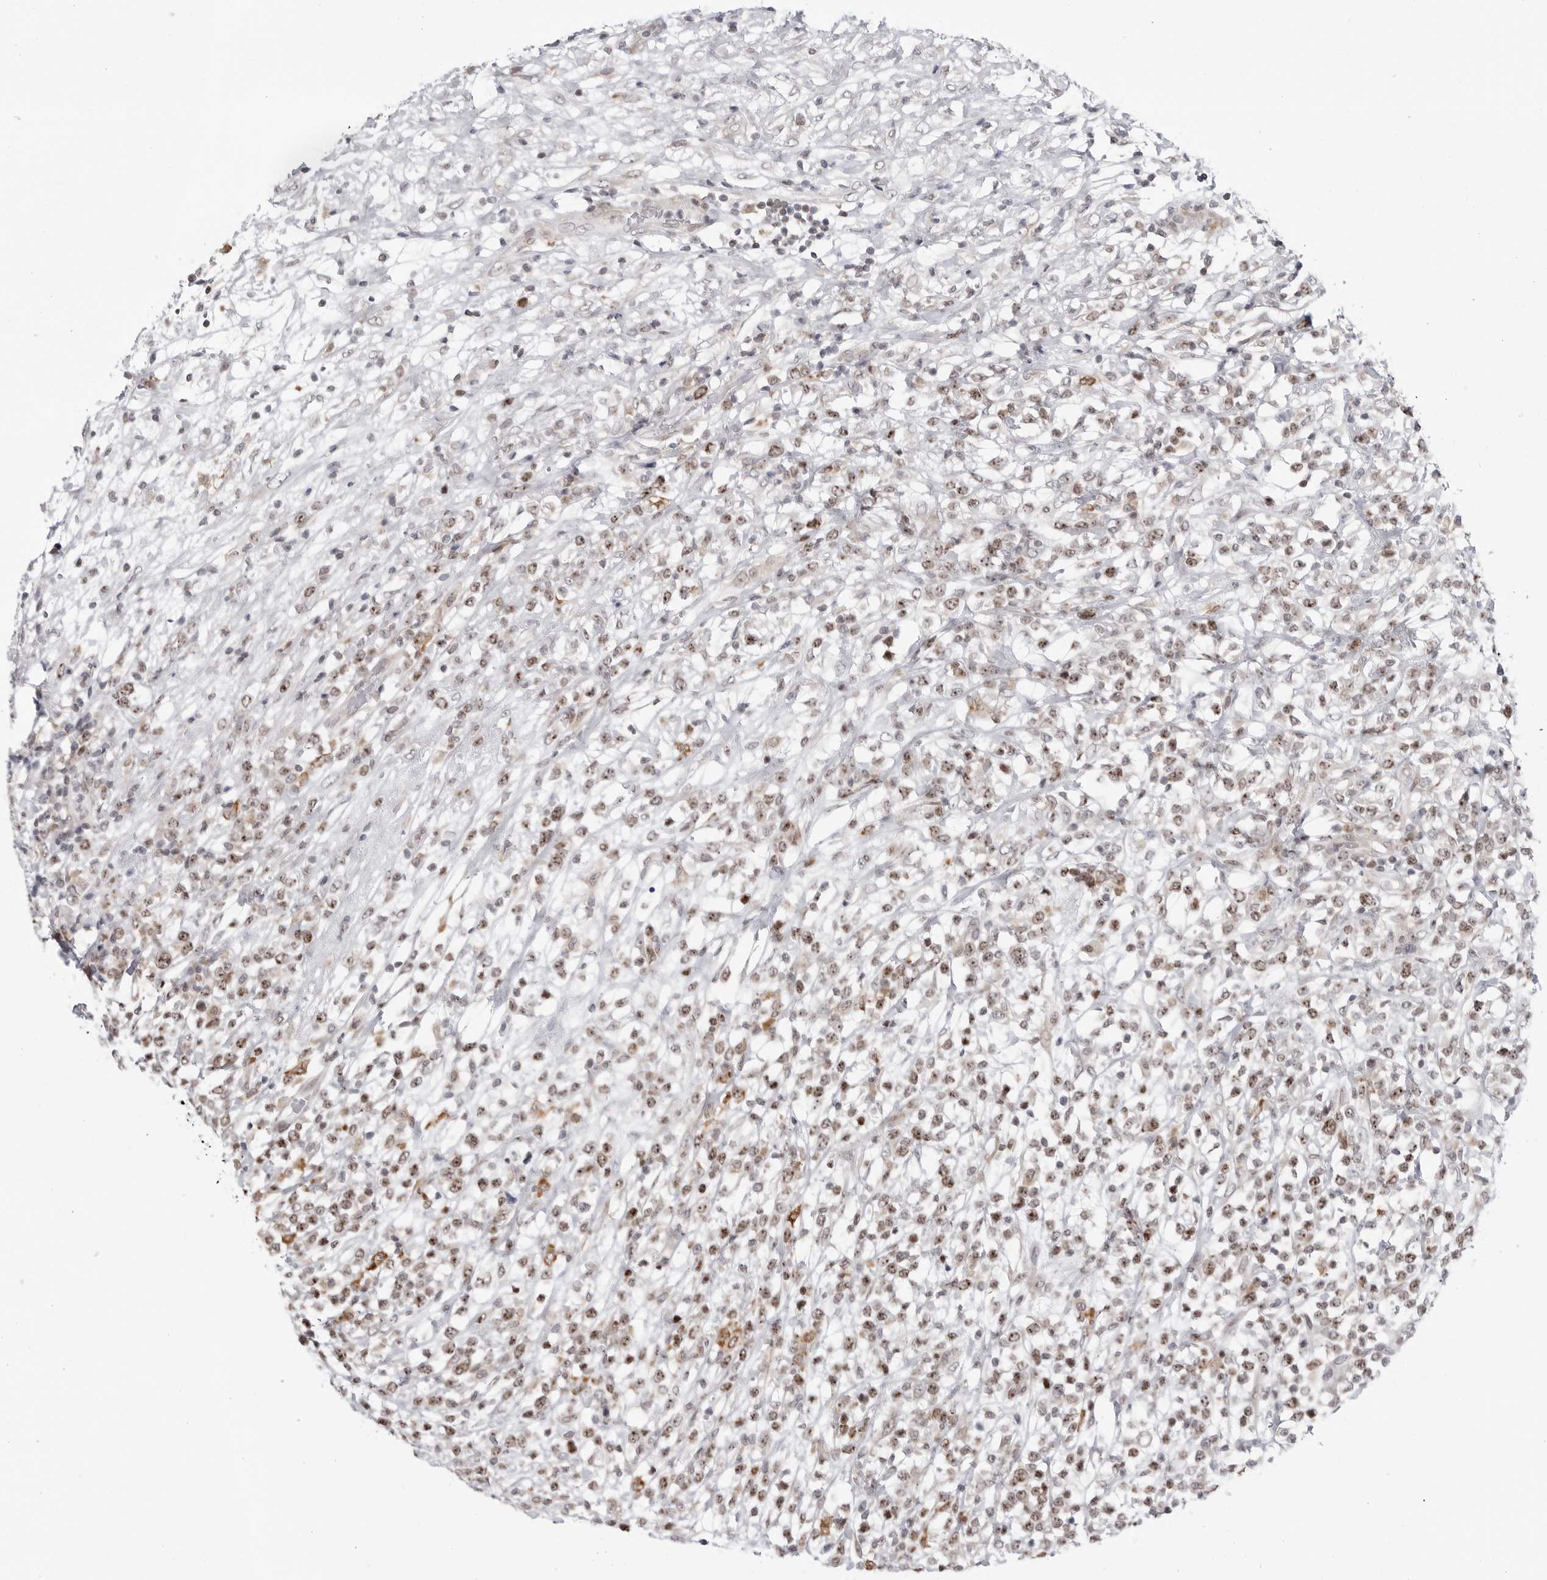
{"staining": {"intensity": "moderate", "quantity": ">75%", "location": "nuclear"}, "tissue": "lymphoma", "cell_type": "Tumor cells", "image_type": "cancer", "snomed": [{"axis": "morphology", "description": "Malignant lymphoma, non-Hodgkin's type, High grade"}, {"axis": "topography", "description": "Colon"}], "caption": "Human lymphoma stained with a protein marker displays moderate staining in tumor cells.", "gene": "FAM135B", "patient": {"sex": "female", "age": 53}}